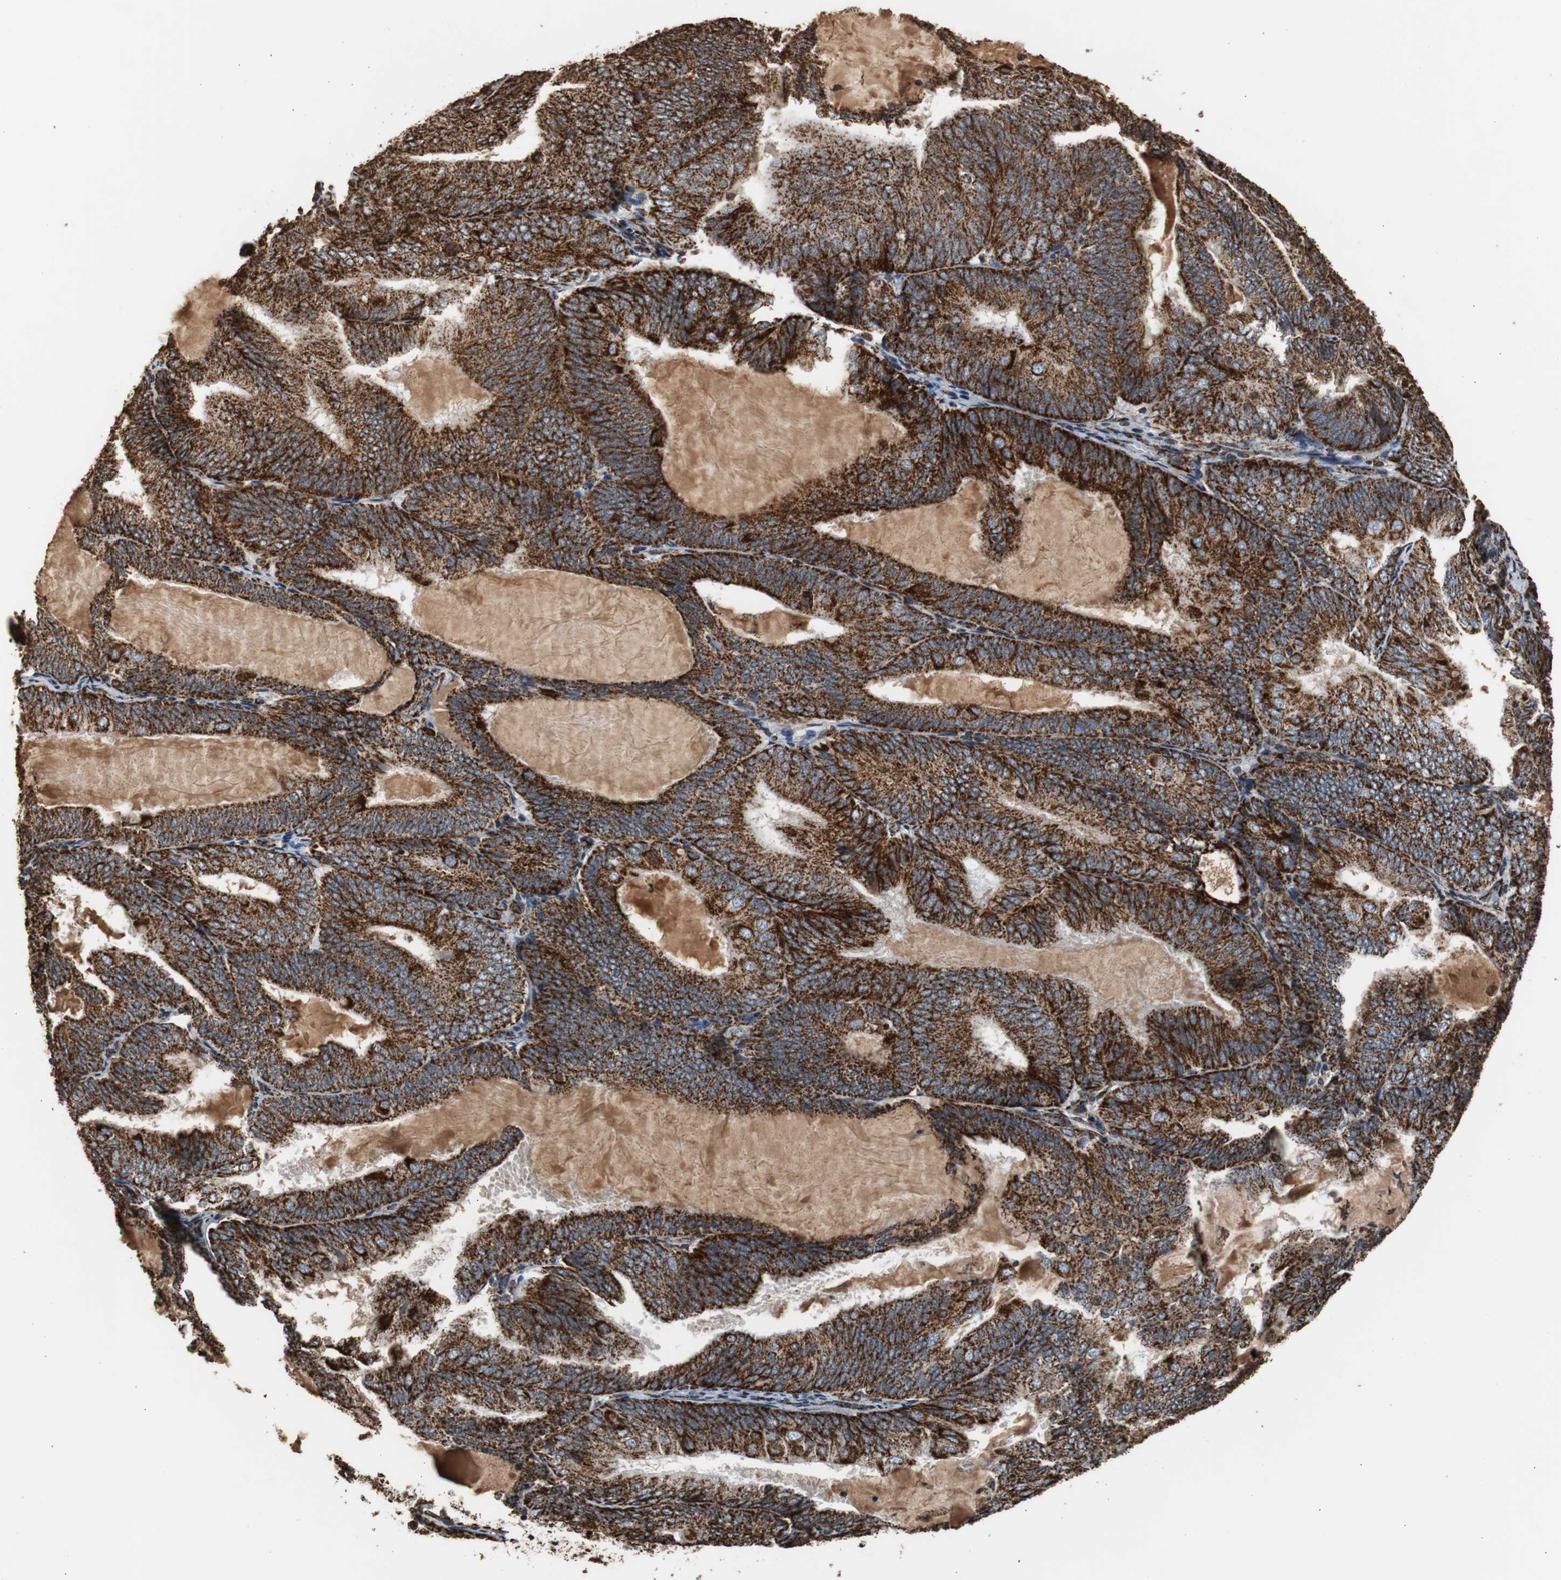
{"staining": {"intensity": "strong", "quantity": ">75%", "location": "cytoplasmic/membranous"}, "tissue": "endometrial cancer", "cell_type": "Tumor cells", "image_type": "cancer", "snomed": [{"axis": "morphology", "description": "Adenocarcinoma, NOS"}, {"axis": "topography", "description": "Endometrium"}], "caption": "Protein analysis of endometrial adenocarcinoma tissue displays strong cytoplasmic/membranous positivity in about >75% of tumor cells. (Stains: DAB in brown, nuclei in blue, Microscopy: brightfield microscopy at high magnification).", "gene": "HSPA9", "patient": {"sex": "female", "age": 81}}